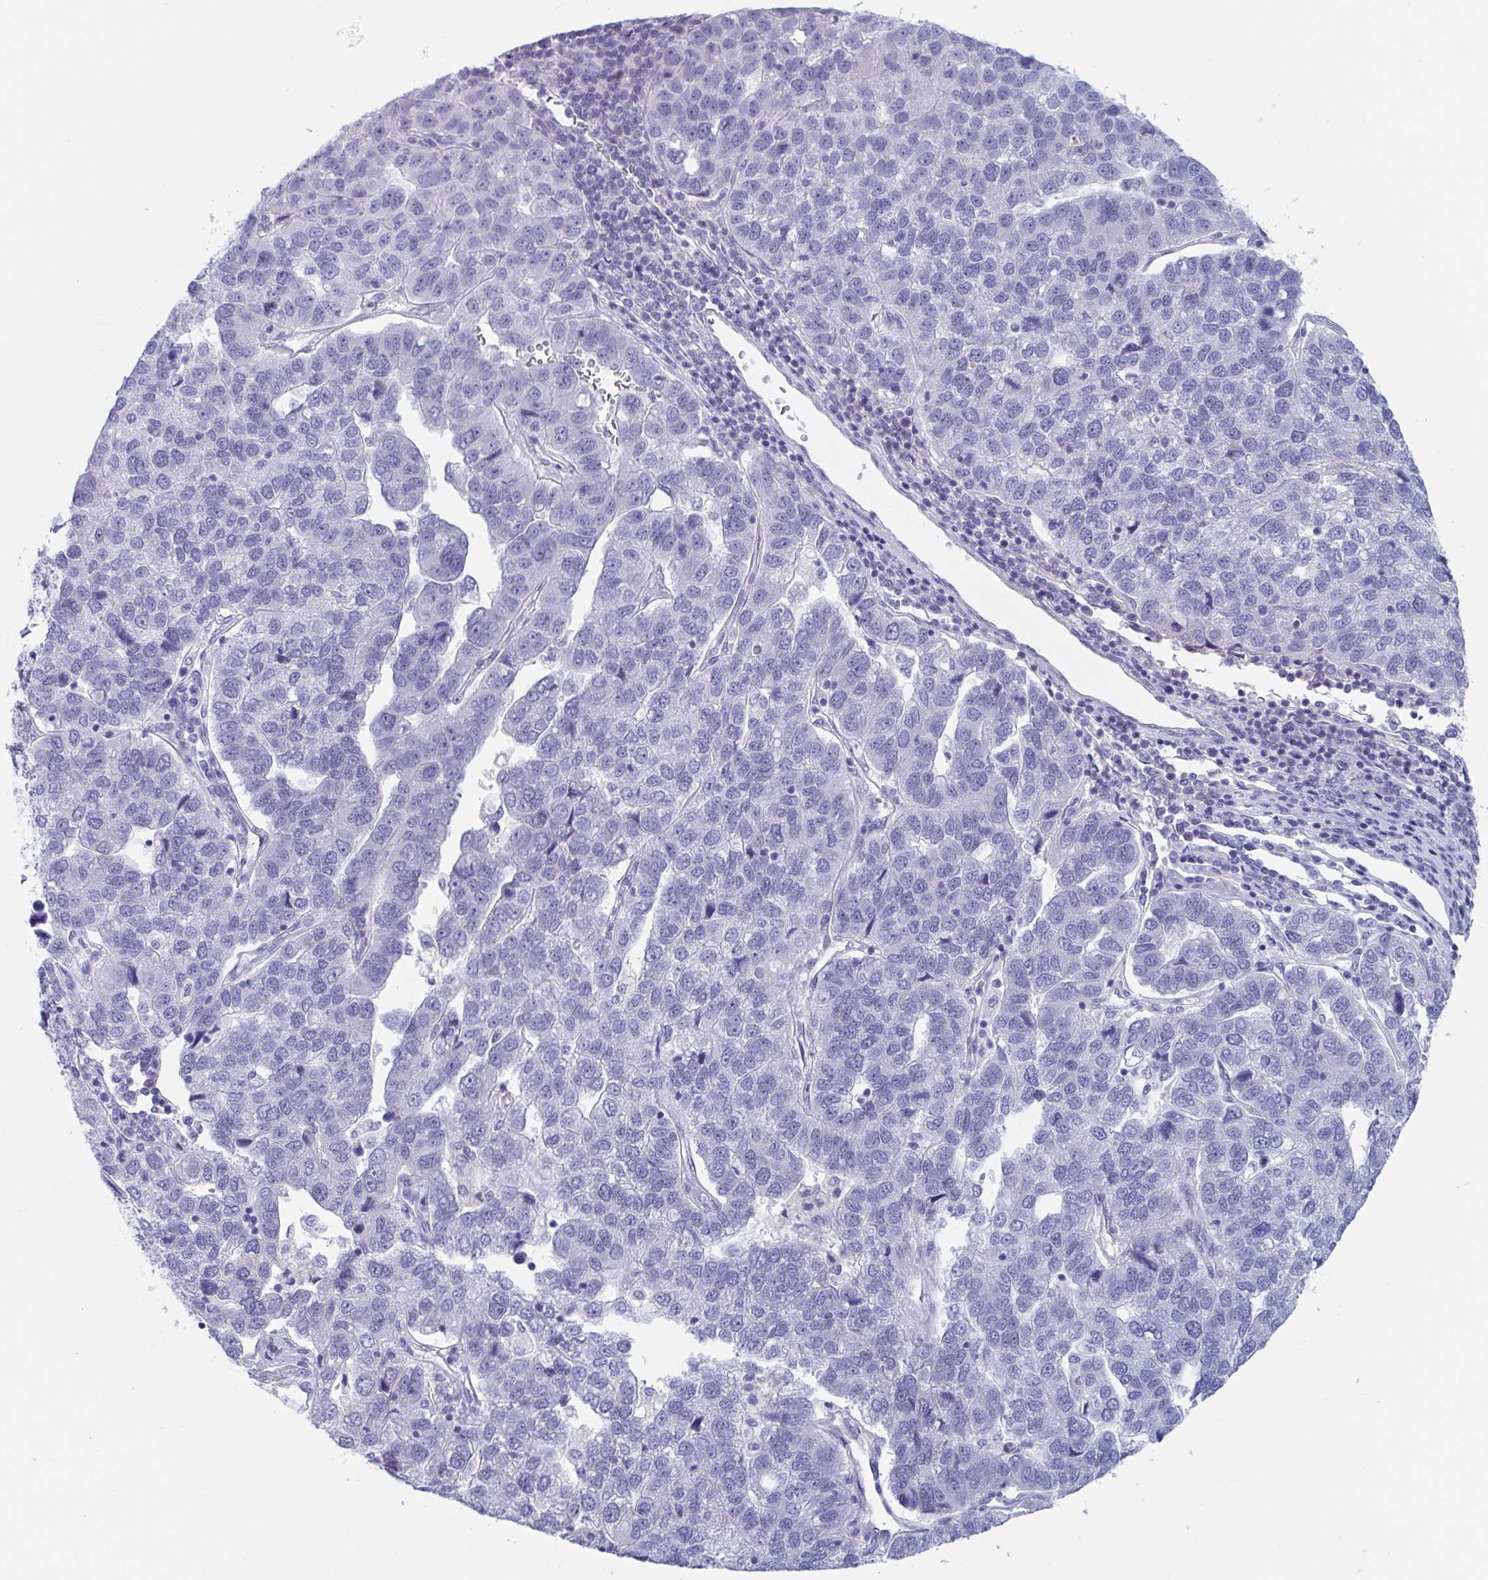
{"staining": {"intensity": "negative", "quantity": "none", "location": "none"}, "tissue": "pancreatic cancer", "cell_type": "Tumor cells", "image_type": "cancer", "snomed": [{"axis": "morphology", "description": "Adenocarcinoma, NOS"}, {"axis": "topography", "description": "Pancreas"}], "caption": "High magnification brightfield microscopy of pancreatic cancer stained with DAB (3,3'-diaminobenzidine) (brown) and counterstained with hematoxylin (blue): tumor cells show no significant positivity.", "gene": "DPEP3", "patient": {"sex": "female", "age": 61}}